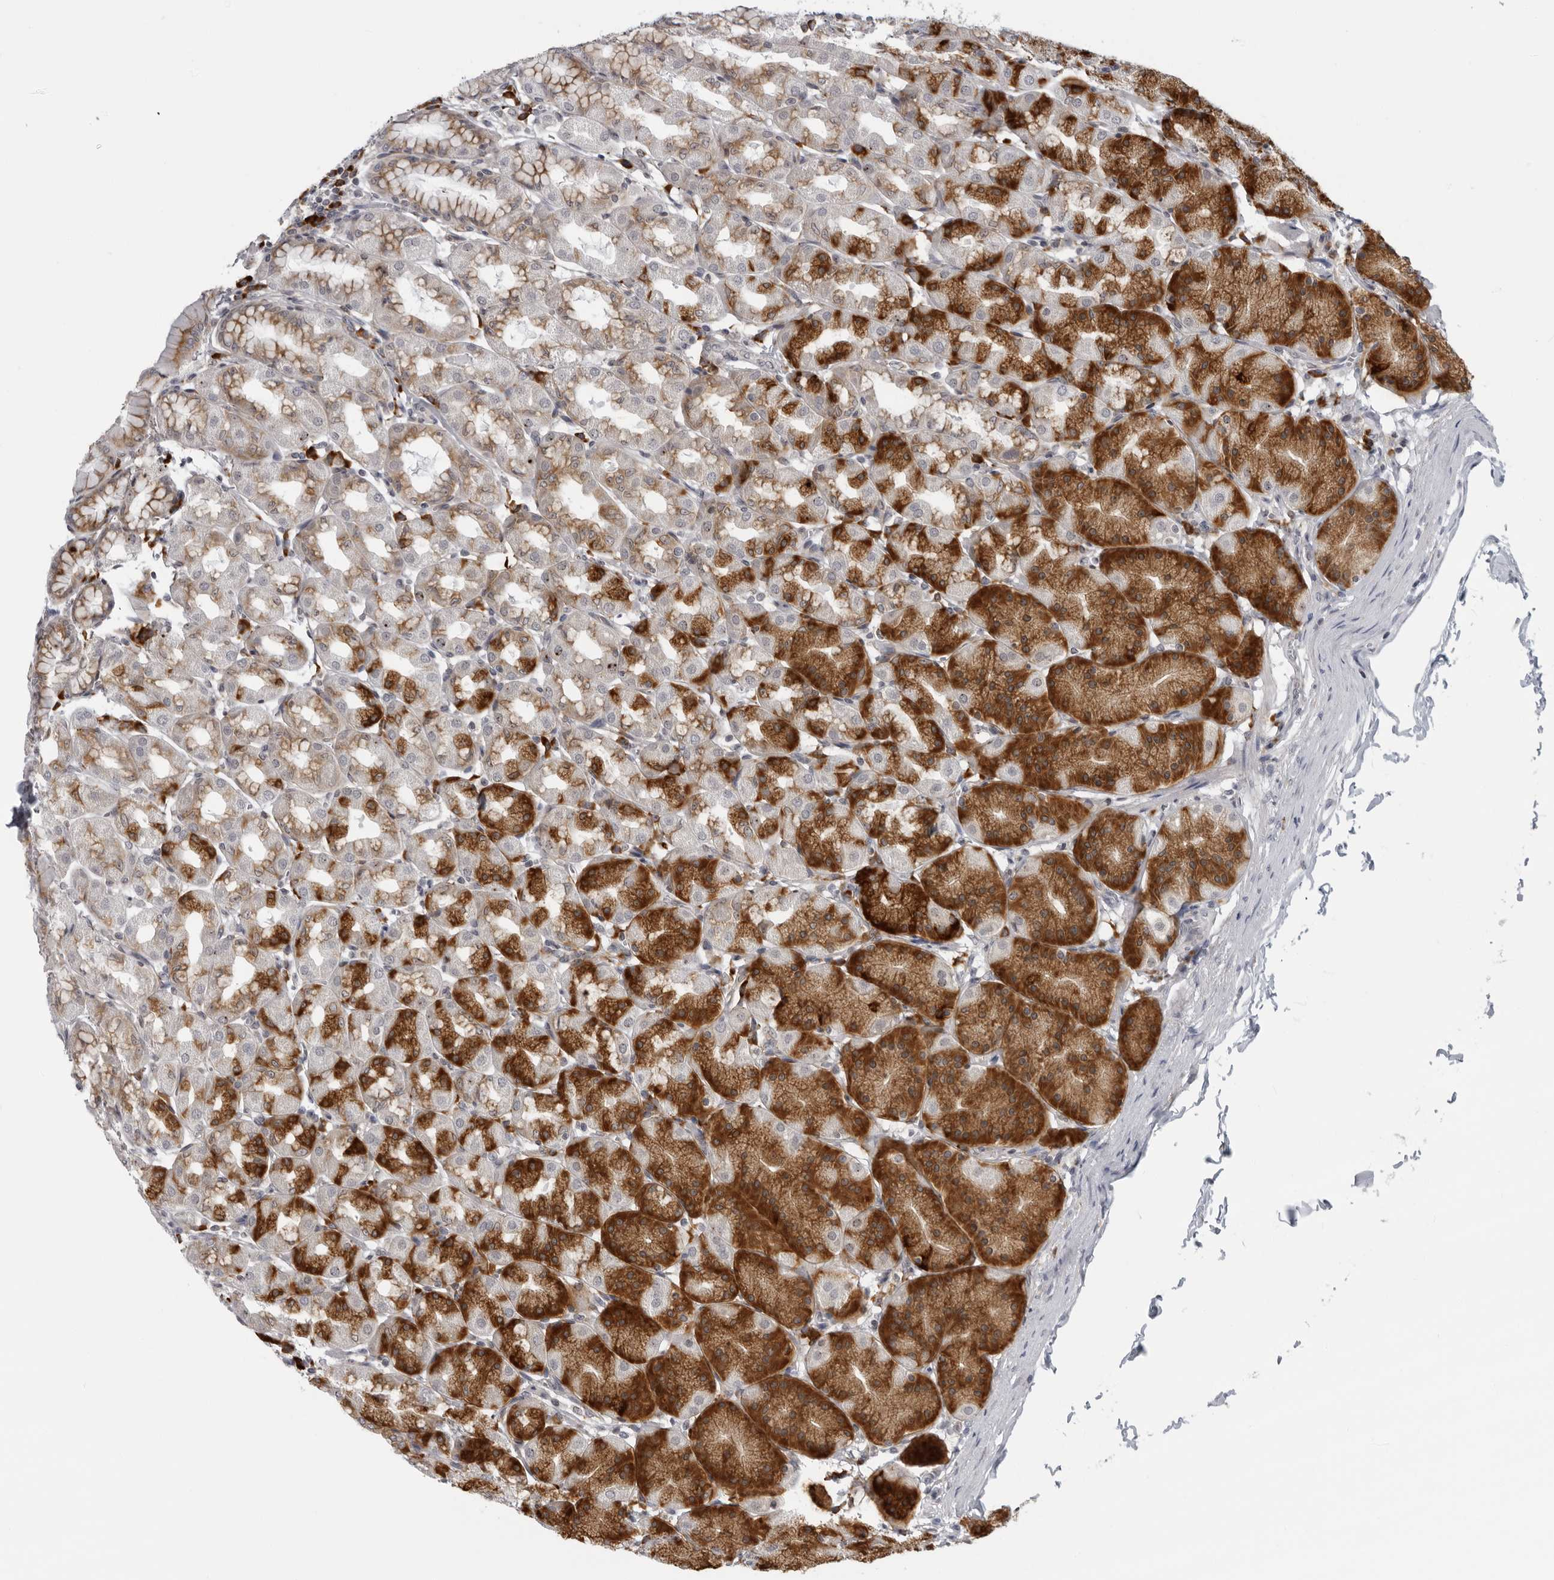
{"staining": {"intensity": "strong", "quantity": "25%-75%", "location": "cytoplasmic/membranous"}, "tissue": "stomach", "cell_type": "Glandular cells", "image_type": "normal", "snomed": [{"axis": "morphology", "description": "Normal tissue, NOS"}, {"axis": "topography", "description": "Stomach"}], "caption": "The immunohistochemical stain shows strong cytoplasmic/membranous staining in glandular cells of normal stomach. (DAB (3,3'-diaminobenzidine) IHC with brightfield microscopy, high magnification).", "gene": "ALPK2", "patient": {"sex": "male", "age": 42}}